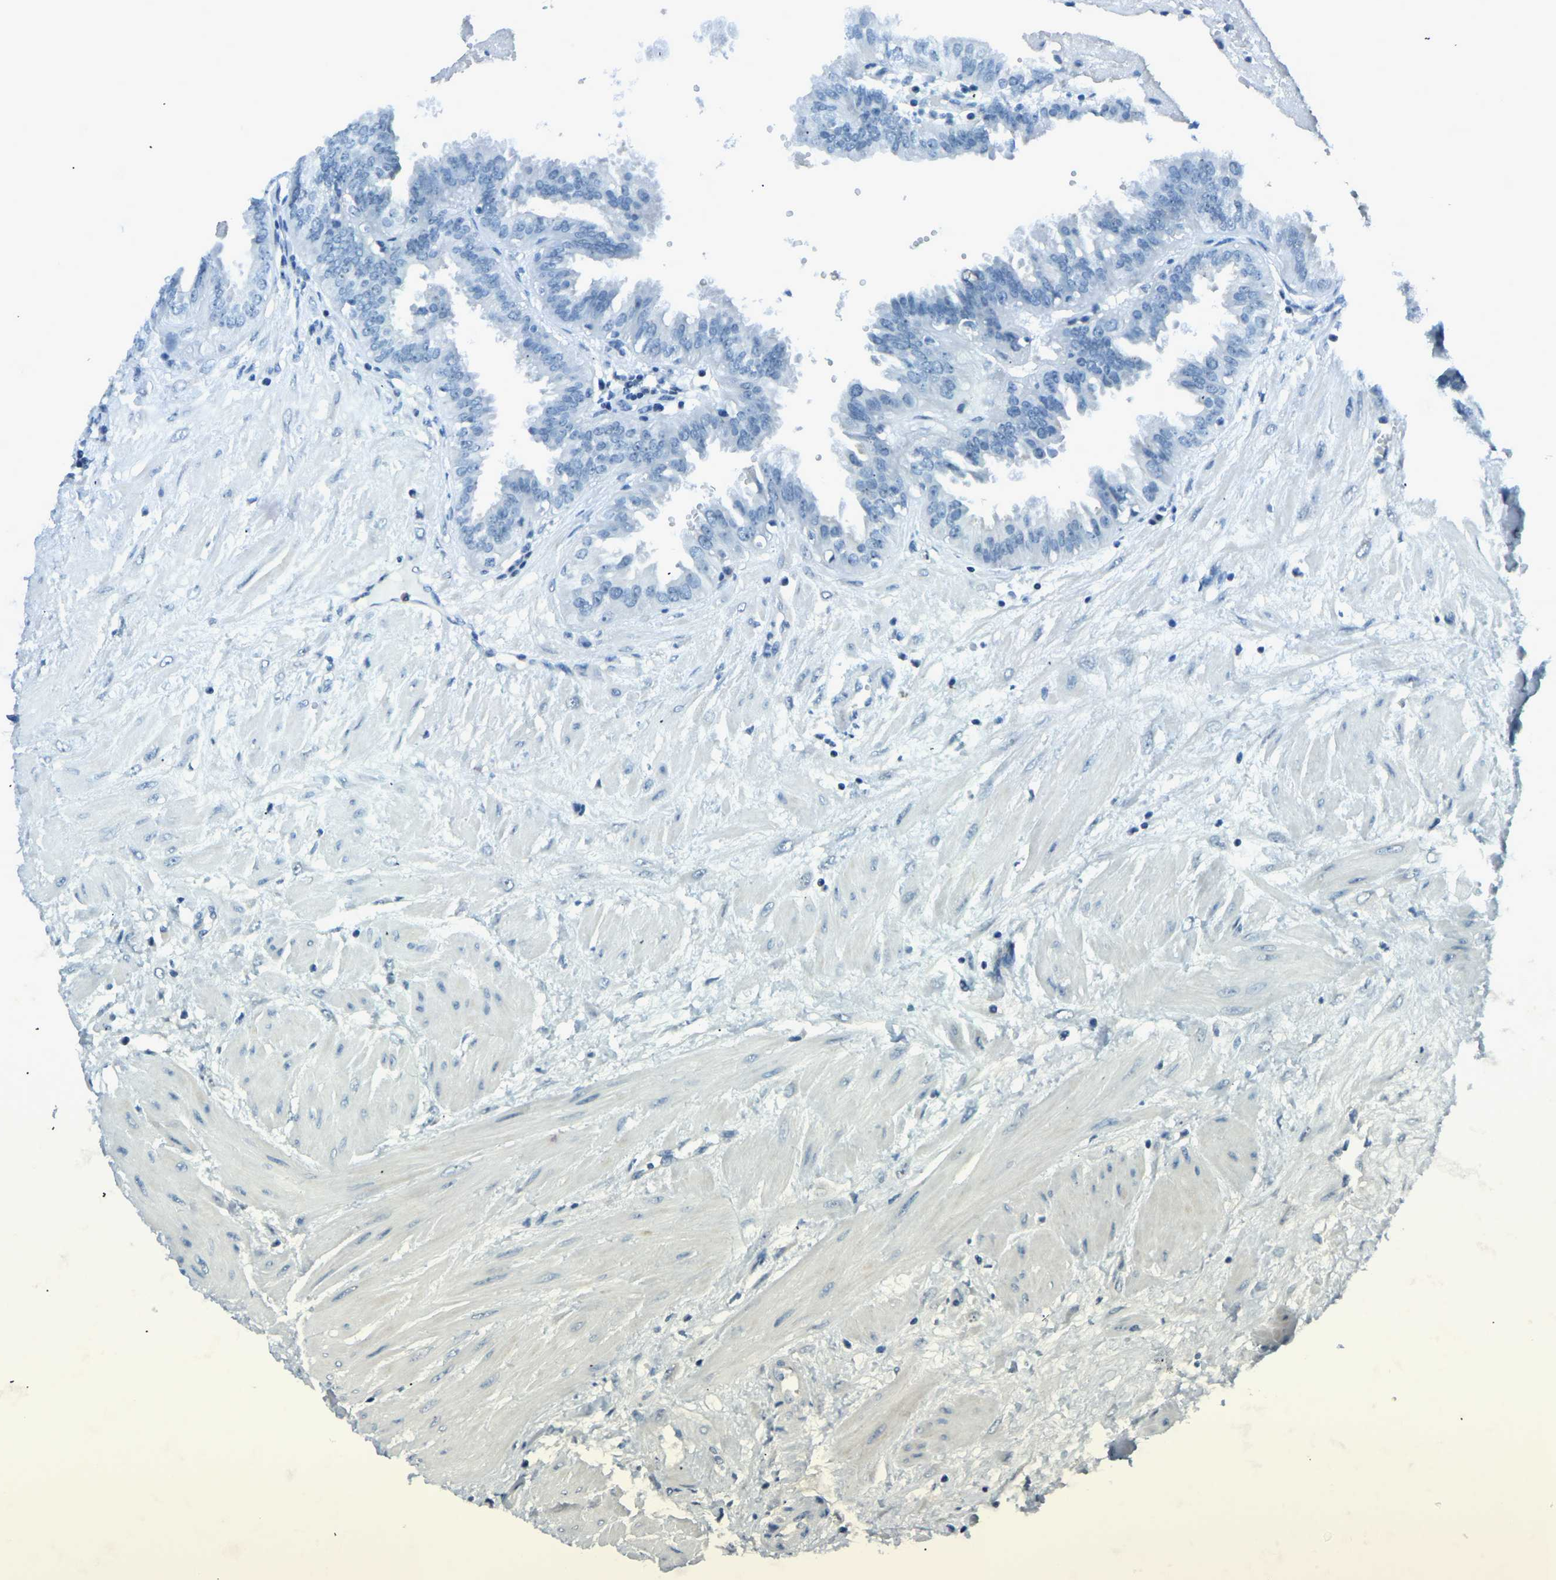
{"staining": {"intensity": "negative", "quantity": "none", "location": "none"}, "tissue": "fallopian tube", "cell_type": "Glandular cells", "image_type": "normal", "snomed": [{"axis": "morphology", "description": "Normal tissue, NOS"}, {"axis": "topography", "description": "Fallopian tube"}, {"axis": "topography", "description": "Placenta"}], "caption": "IHC micrograph of unremarkable fallopian tube stained for a protein (brown), which reveals no expression in glandular cells. The staining is performed using DAB (3,3'-diaminobenzidine) brown chromogen with nuclei counter-stained in using hematoxylin.", "gene": "RRP1", "patient": {"sex": "female", "age": 32}}